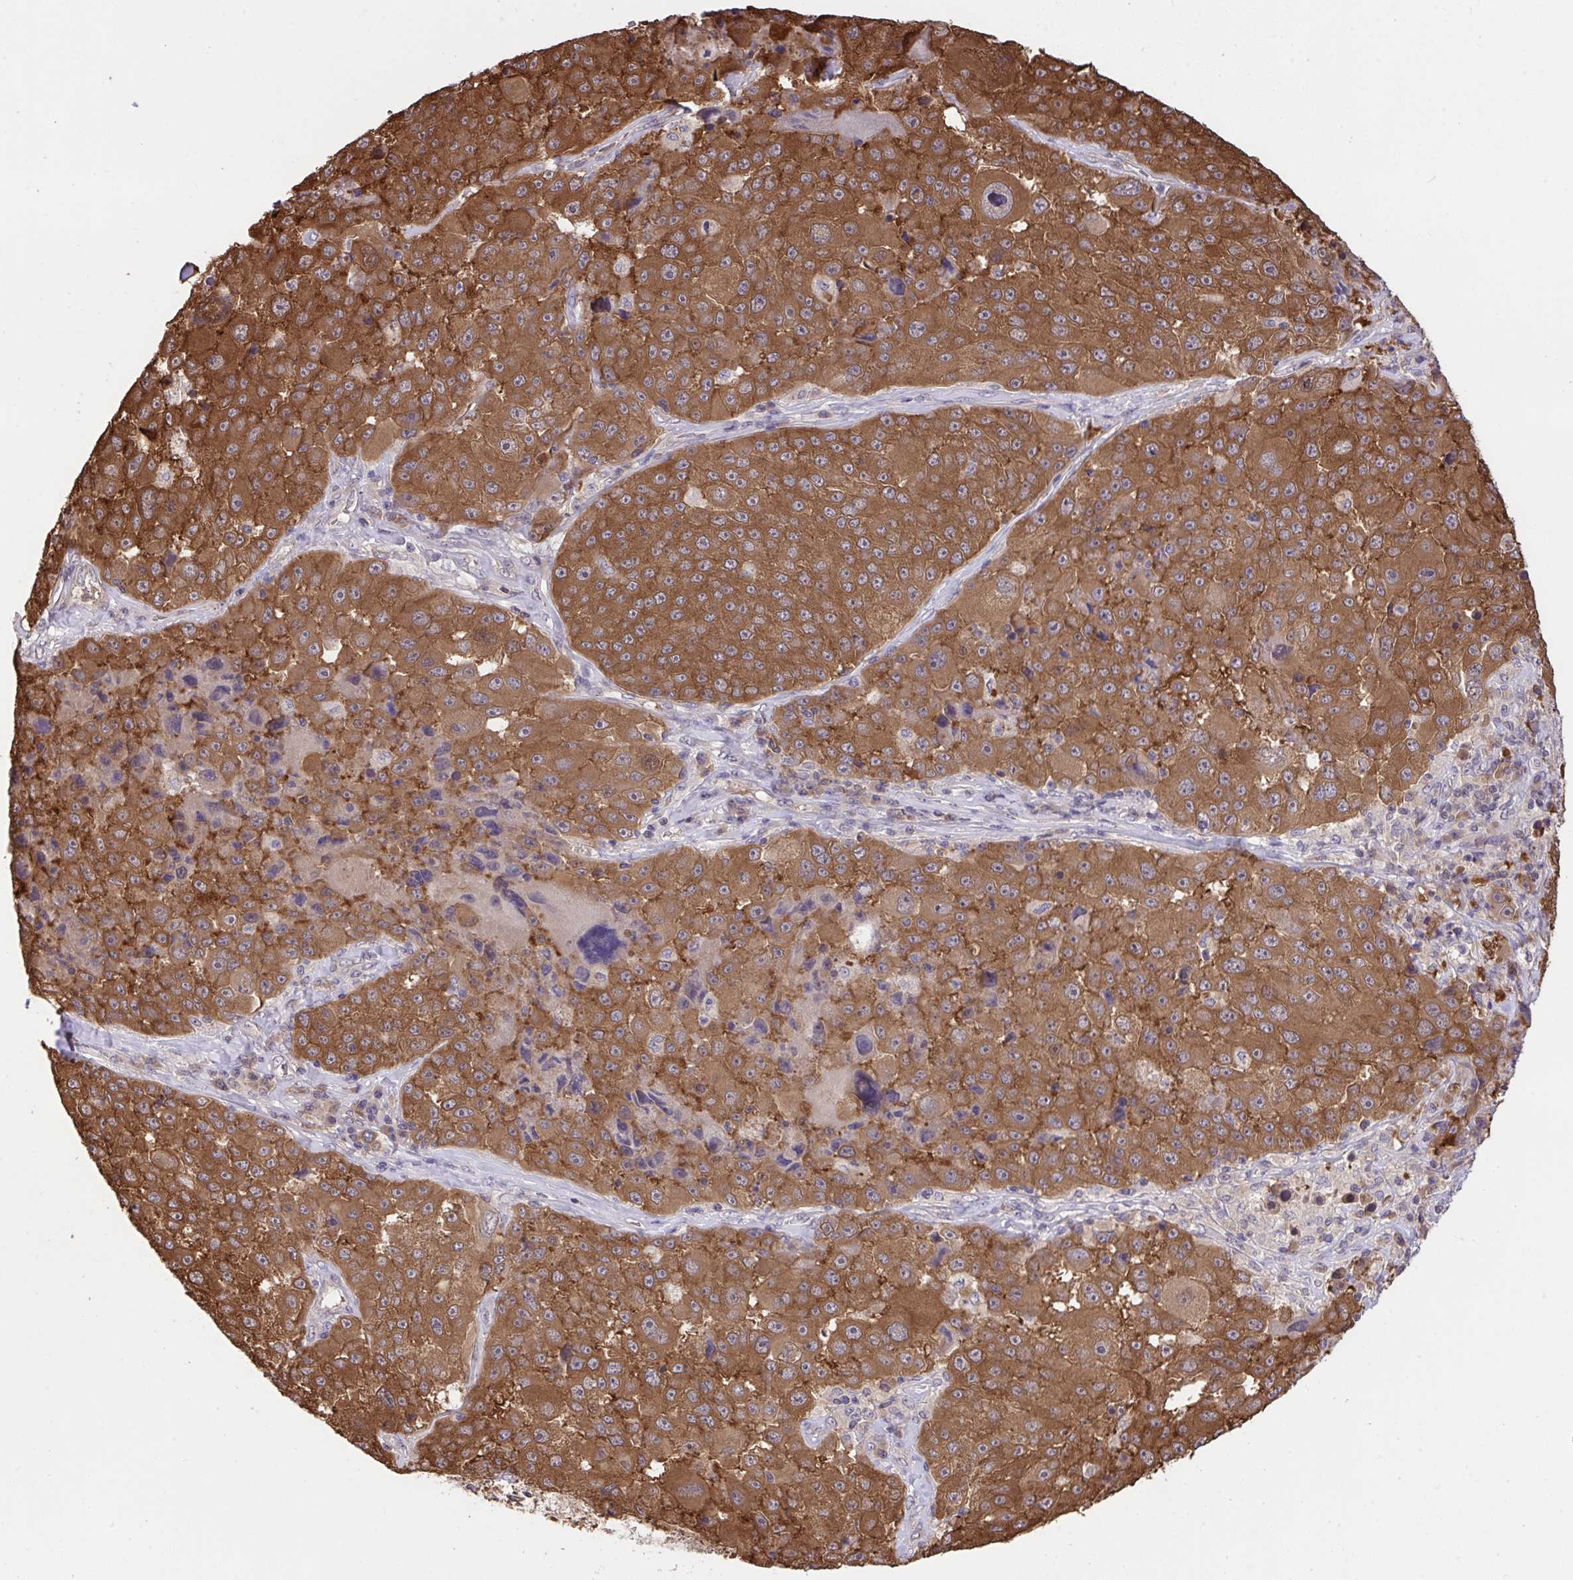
{"staining": {"intensity": "strong", "quantity": ">75%", "location": "cytoplasmic/membranous"}, "tissue": "melanoma", "cell_type": "Tumor cells", "image_type": "cancer", "snomed": [{"axis": "morphology", "description": "Malignant melanoma, Metastatic site"}, {"axis": "topography", "description": "Lymph node"}], "caption": "A brown stain highlights strong cytoplasmic/membranous positivity of a protein in melanoma tumor cells.", "gene": "C12orf57", "patient": {"sex": "male", "age": 62}}